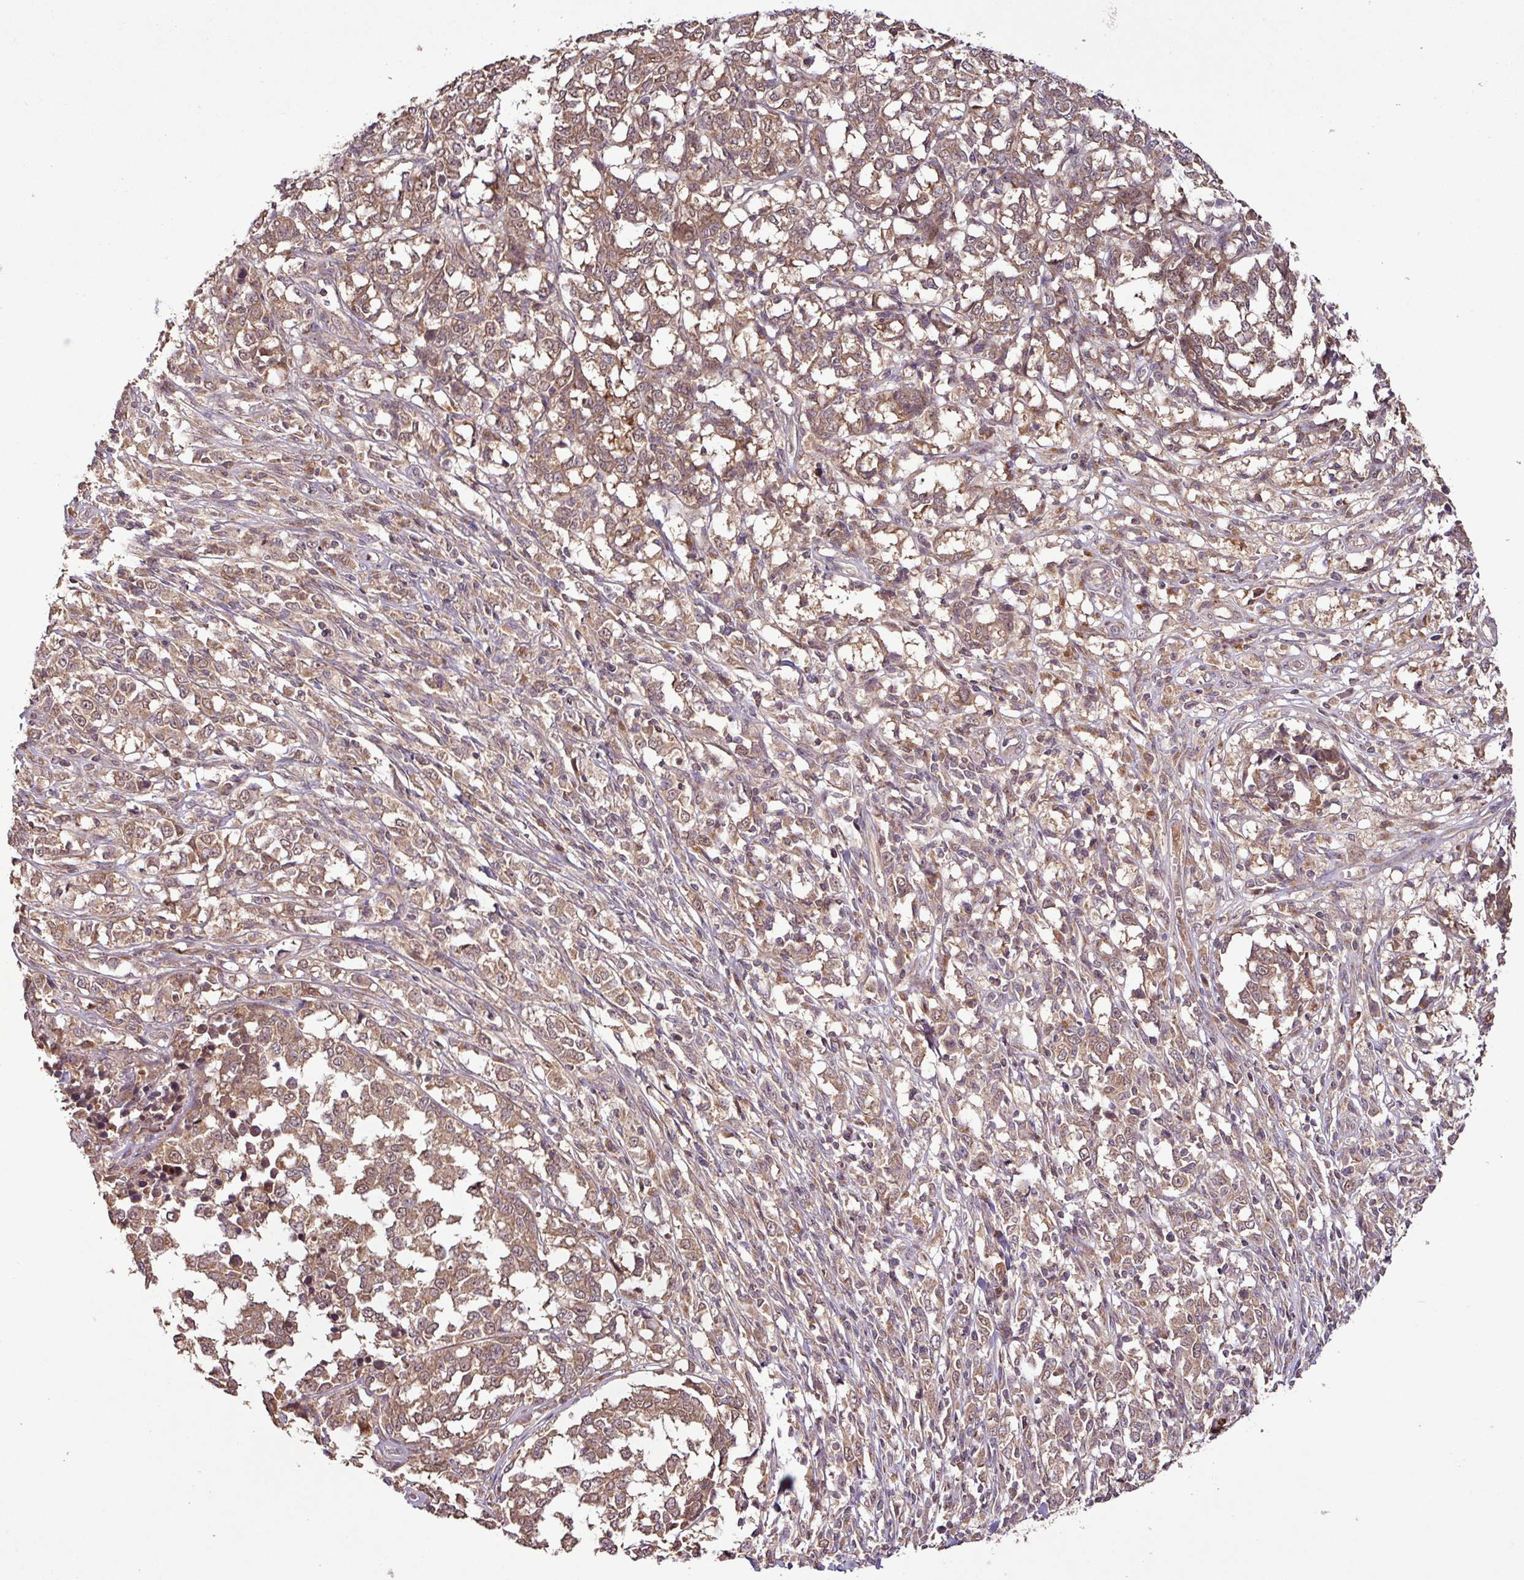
{"staining": {"intensity": "moderate", "quantity": ">75%", "location": "cytoplasmic/membranous,nuclear"}, "tissue": "melanoma", "cell_type": "Tumor cells", "image_type": "cancer", "snomed": [{"axis": "morphology", "description": "Malignant melanoma, NOS"}, {"axis": "topography", "description": "Skin"}], "caption": "This is an image of immunohistochemistry staining of melanoma, which shows moderate expression in the cytoplasmic/membranous and nuclear of tumor cells.", "gene": "FAIM", "patient": {"sex": "female", "age": 72}}